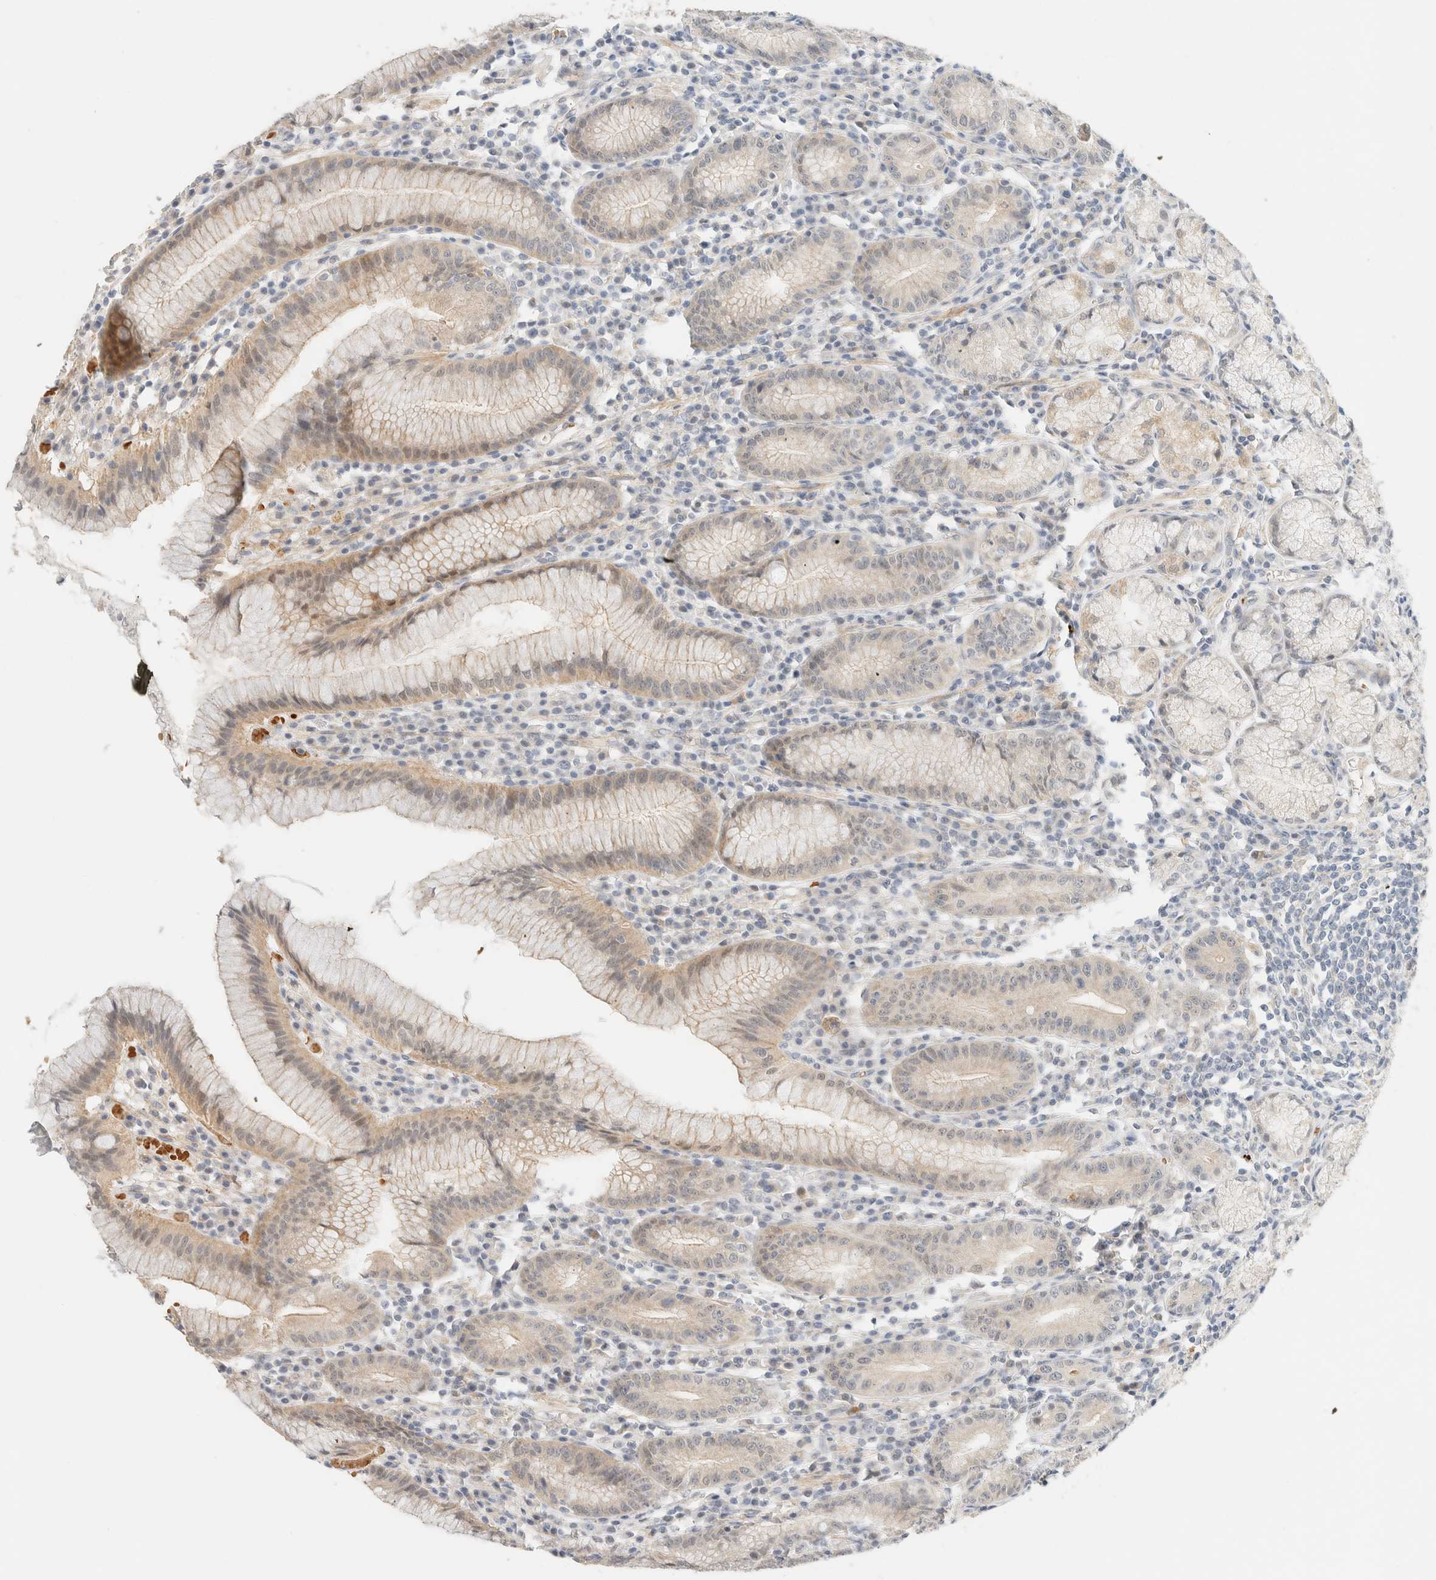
{"staining": {"intensity": "weak", "quantity": "25%-75%", "location": "cytoplasmic/membranous"}, "tissue": "stomach", "cell_type": "Glandular cells", "image_type": "normal", "snomed": [{"axis": "morphology", "description": "Normal tissue, NOS"}, {"axis": "topography", "description": "Stomach"}], "caption": "Brown immunohistochemical staining in unremarkable stomach shows weak cytoplasmic/membranous positivity in approximately 25%-75% of glandular cells.", "gene": "TNK1", "patient": {"sex": "male", "age": 55}}